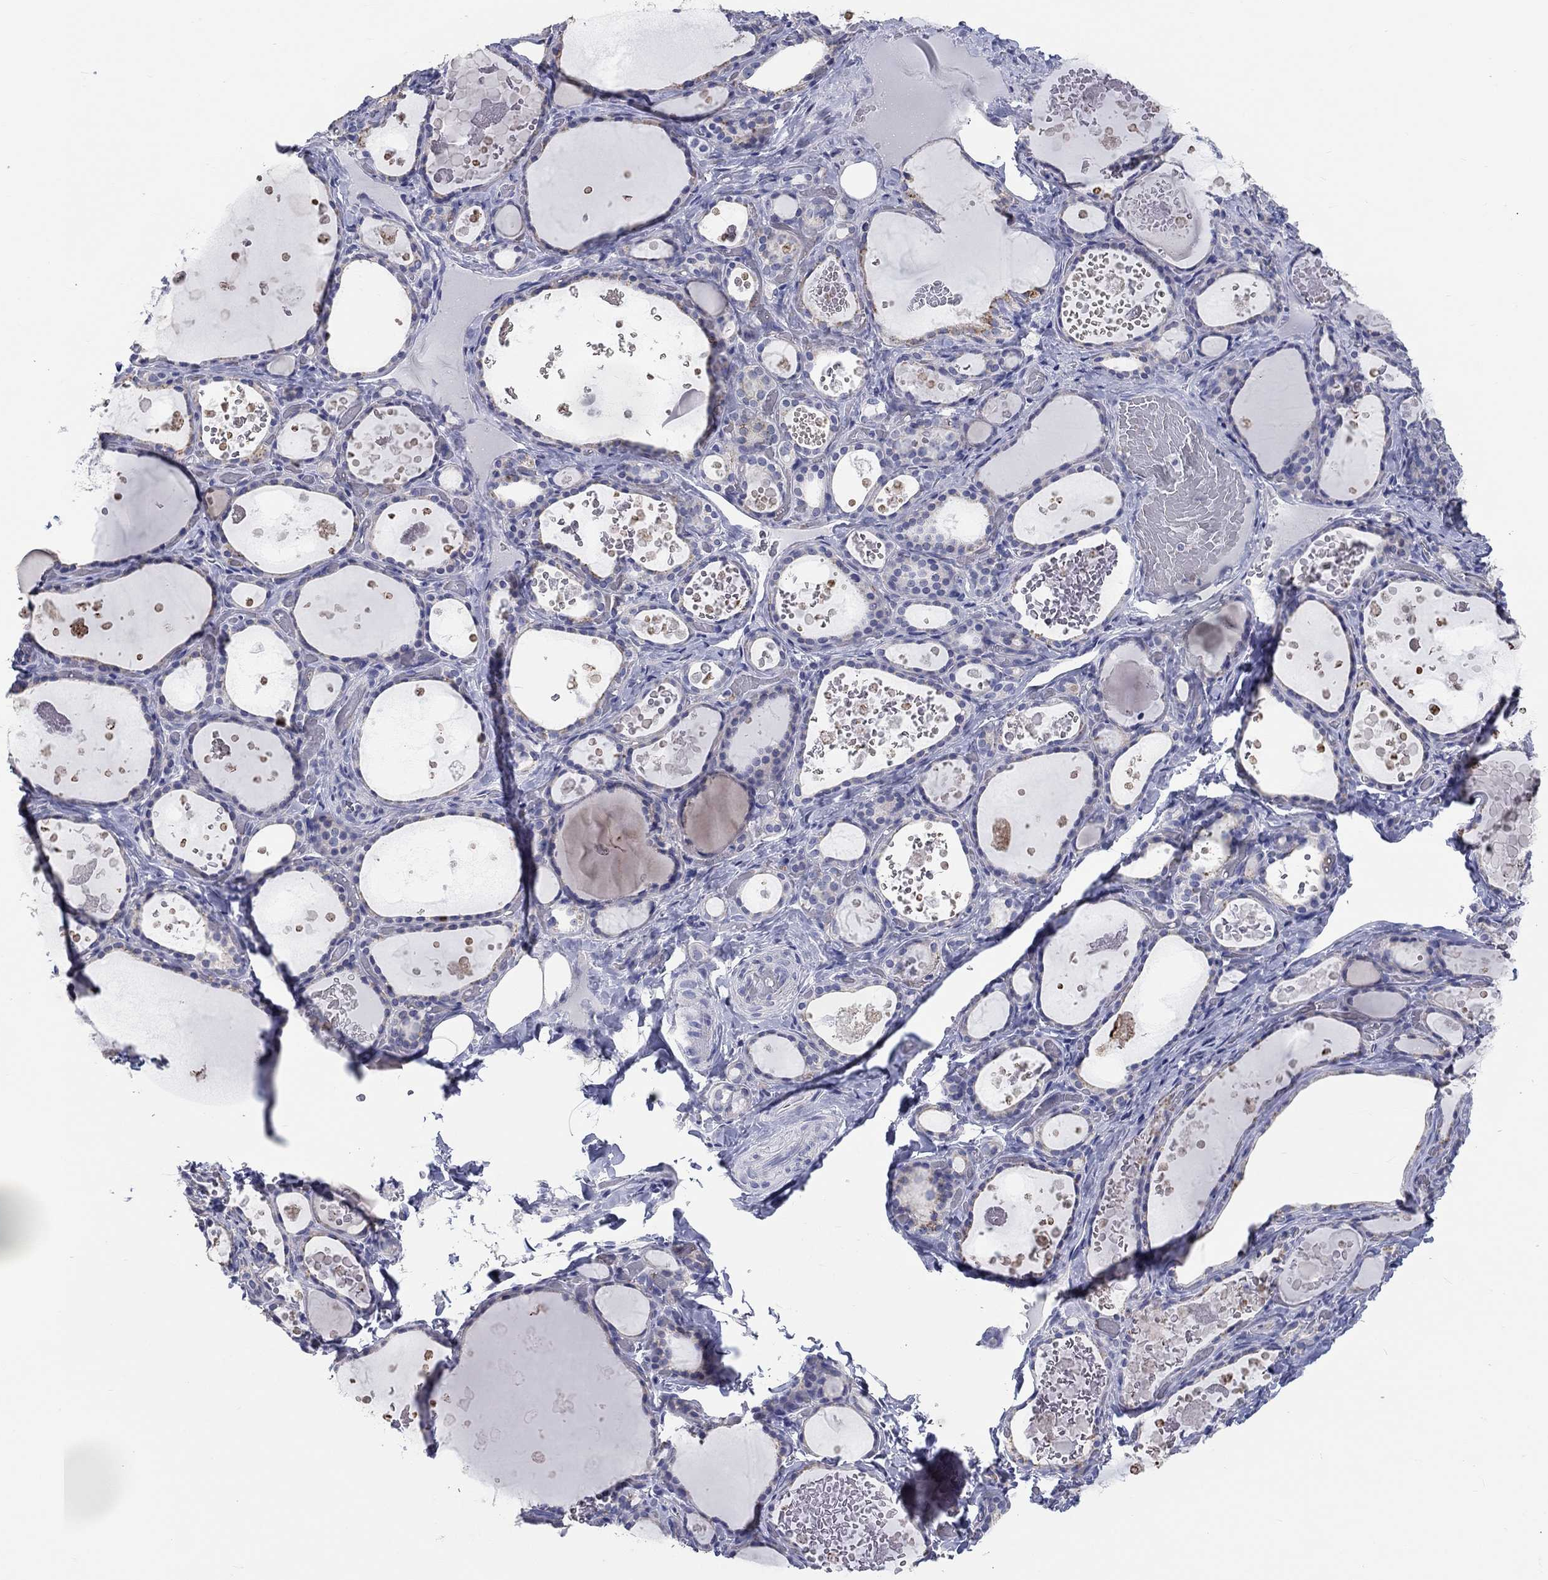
{"staining": {"intensity": "negative", "quantity": "none", "location": "none"}, "tissue": "thyroid gland", "cell_type": "Glandular cells", "image_type": "normal", "snomed": [{"axis": "morphology", "description": "Normal tissue, NOS"}, {"axis": "topography", "description": "Thyroid gland"}], "caption": "Immunohistochemistry image of unremarkable thyroid gland stained for a protein (brown), which shows no expression in glandular cells.", "gene": "LRRC4C", "patient": {"sex": "female", "age": 56}}